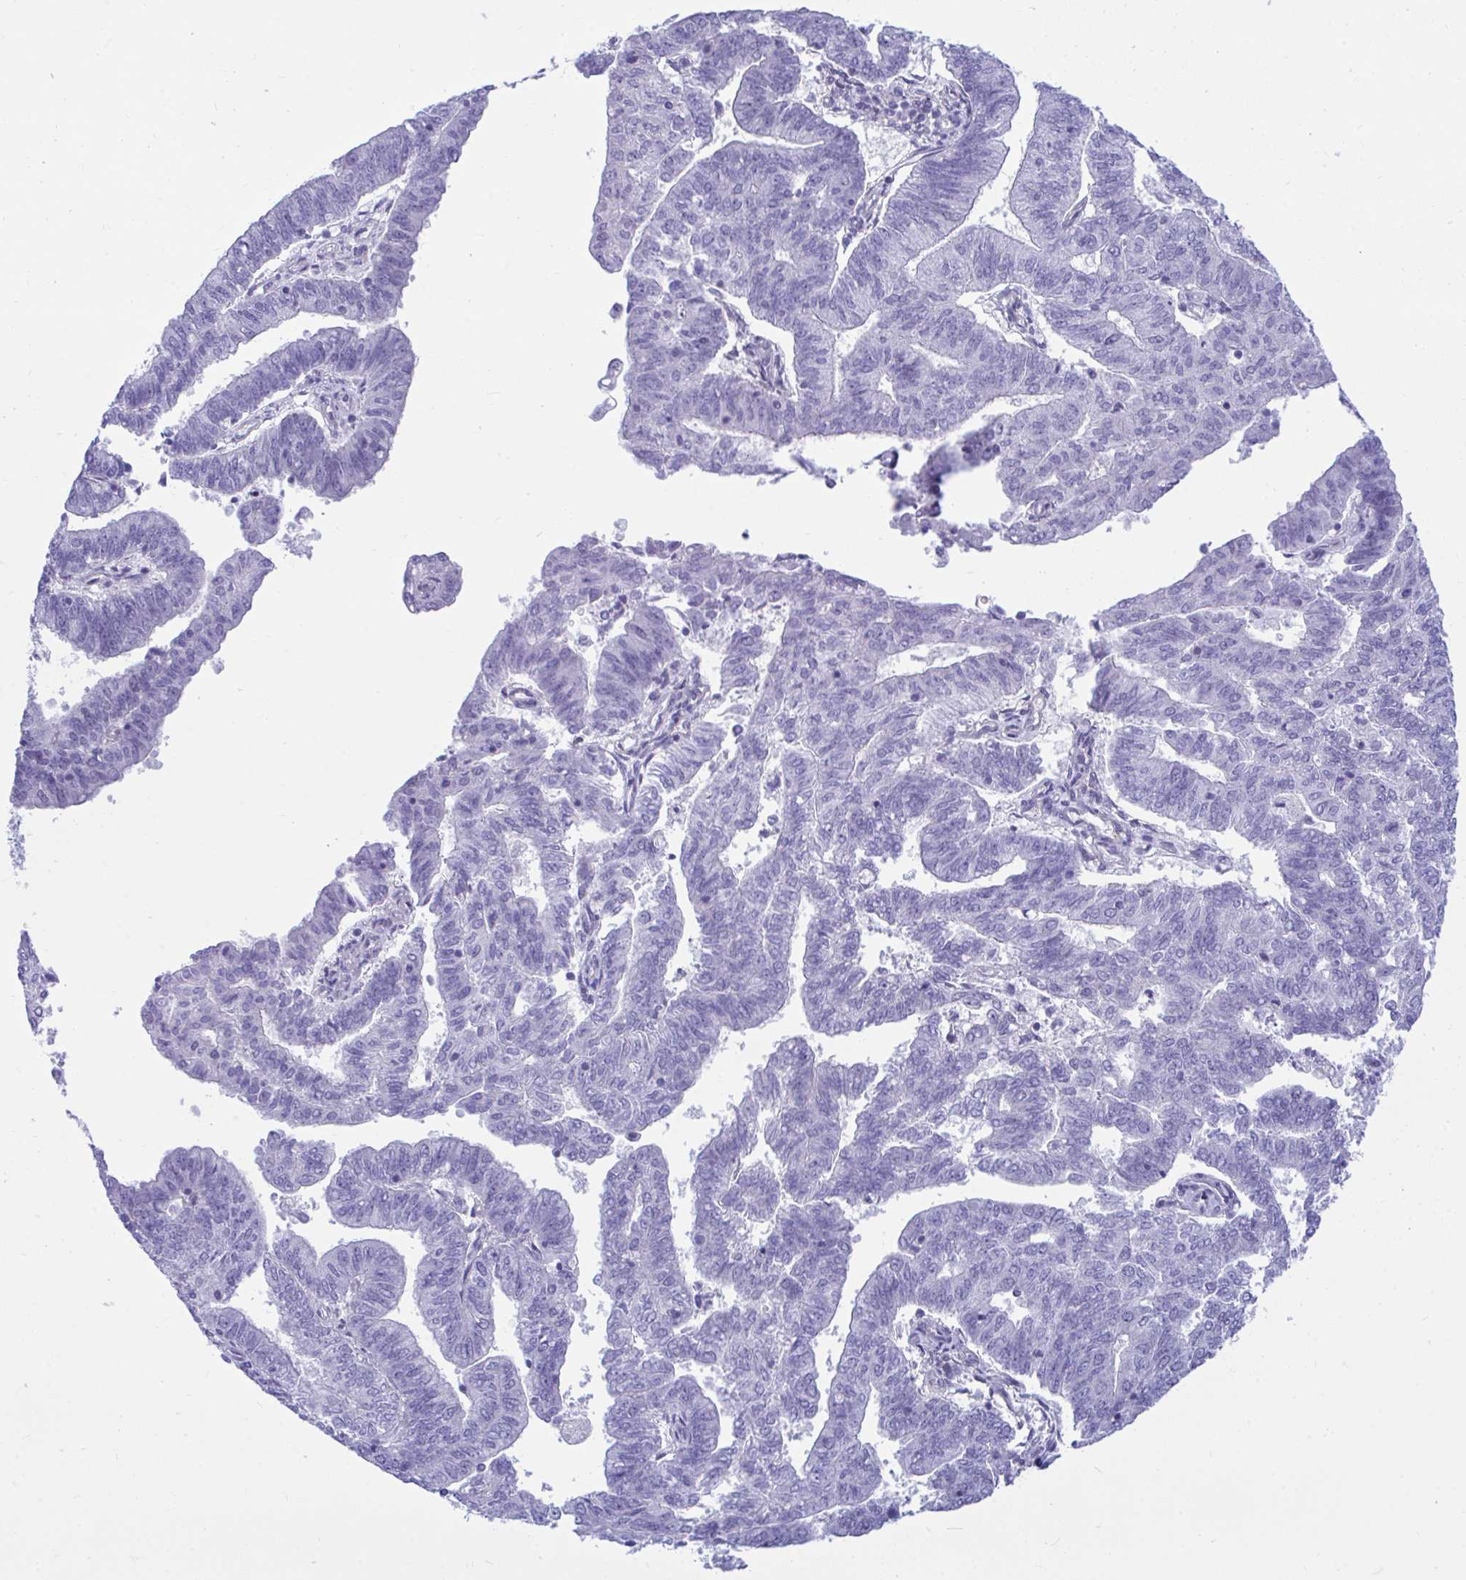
{"staining": {"intensity": "negative", "quantity": "none", "location": "none"}, "tissue": "endometrial cancer", "cell_type": "Tumor cells", "image_type": "cancer", "snomed": [{"axis": "morphology", "description": "Adenocarcinoma, NOS"}, {"axis": "topography", "description": "Endometrium"}], "caption": "Histopathology image shows no significant protein staining in tumor cells of endometrial cancer (adenocarcinoma).", "gene": "SLC25A51", "patient": {"sex": "female", "age": 82}}